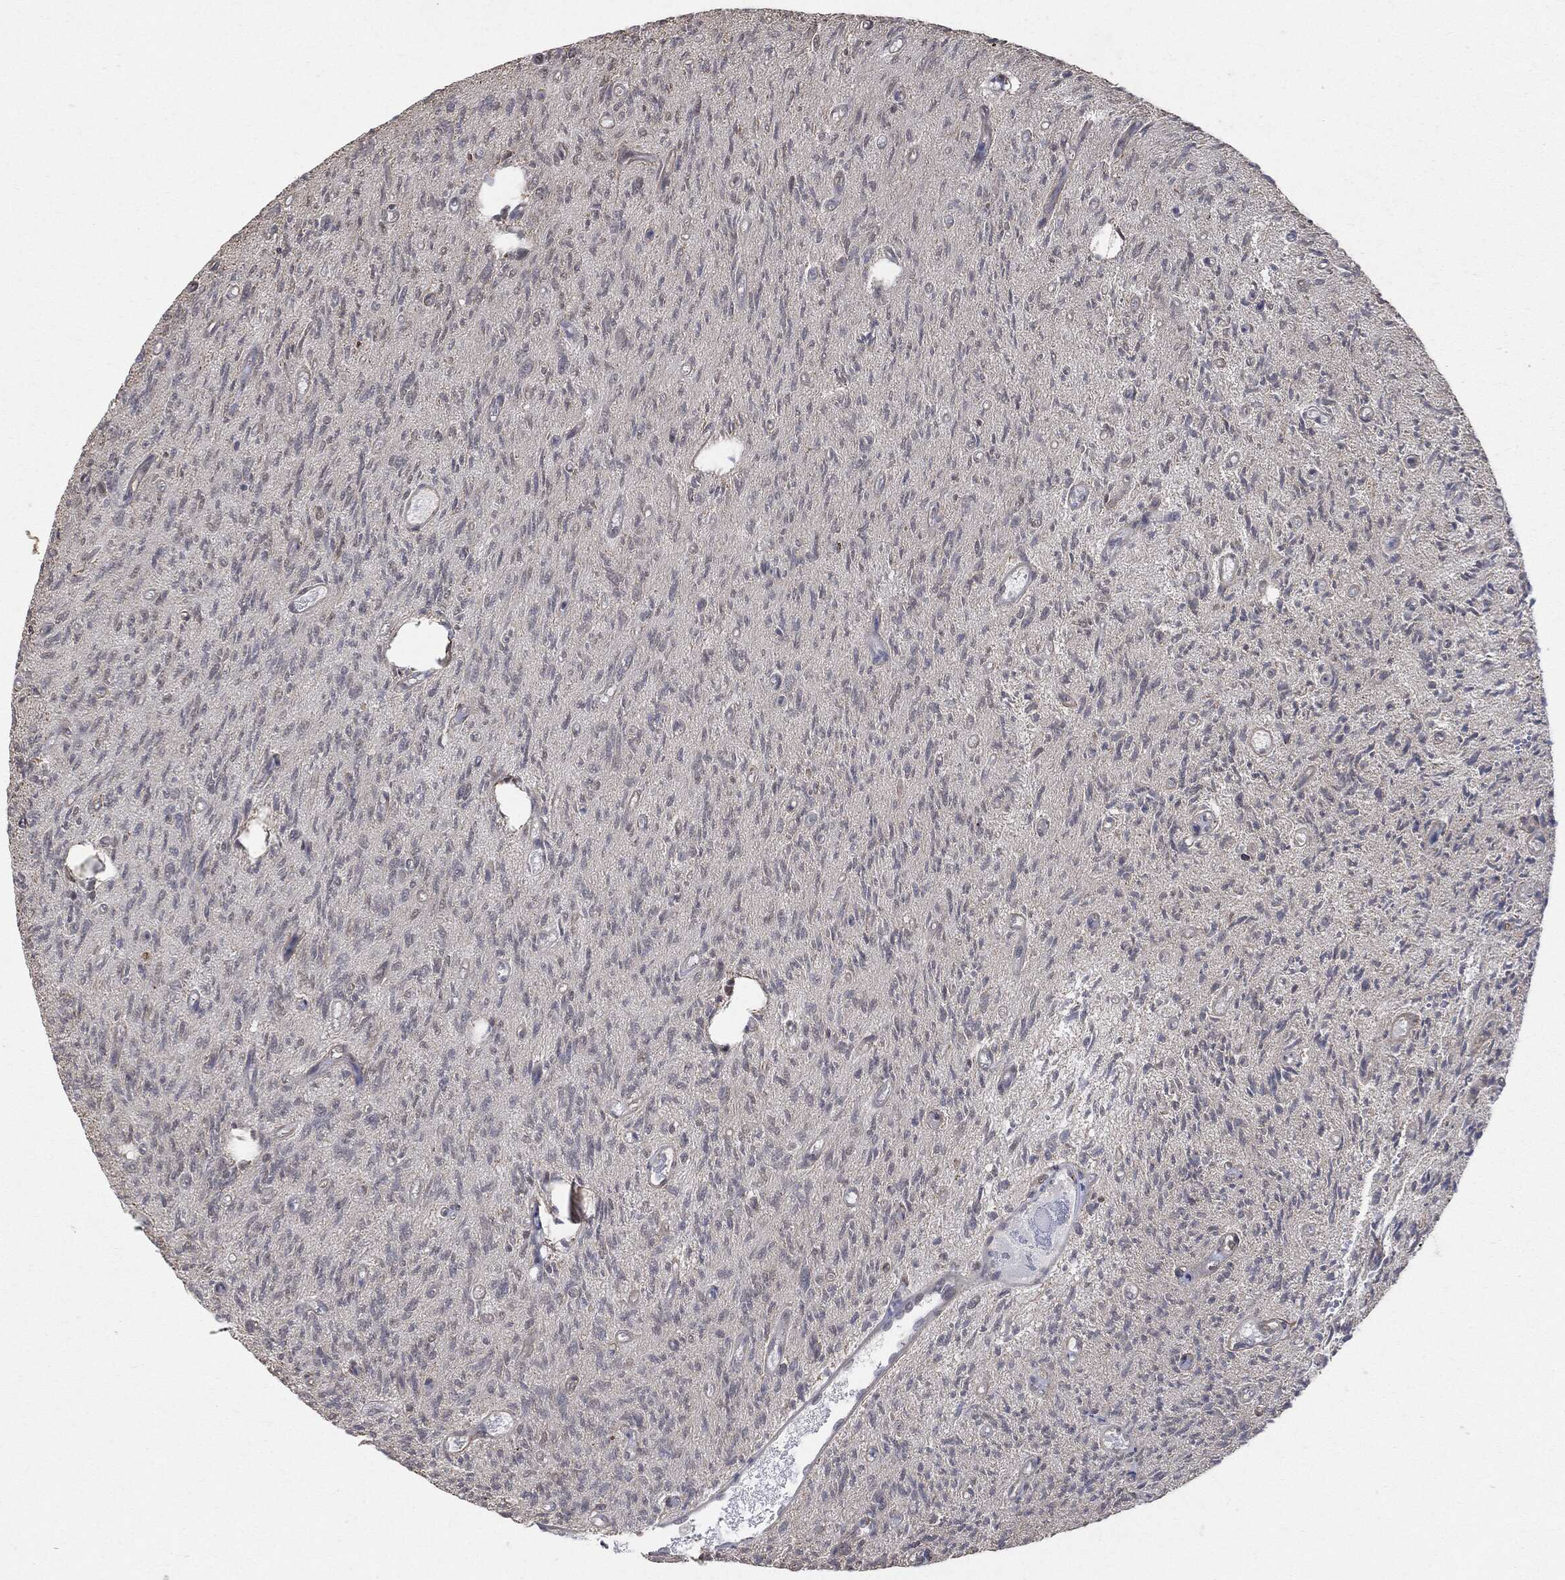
{"staining": {"intensity": "moderate", "quantity": "25%-75%", "location": "nuclear"}, "tissue": "glioma", "cell_type": "Tumor cells", "image_type": "cancer", "snomed": [{"axis": "morphology", "description": "Glioma, malignant, High grade"}, {"axis": "topography", "description": "Brain"}], "caption": "Human glioma stained for a protein (brown) exhibits moderate nuclear positive positivity in approximately 25%-75% of tumor cells.", "gene": "TP53RK", "patient": {"sex": "male", "age": 64}}